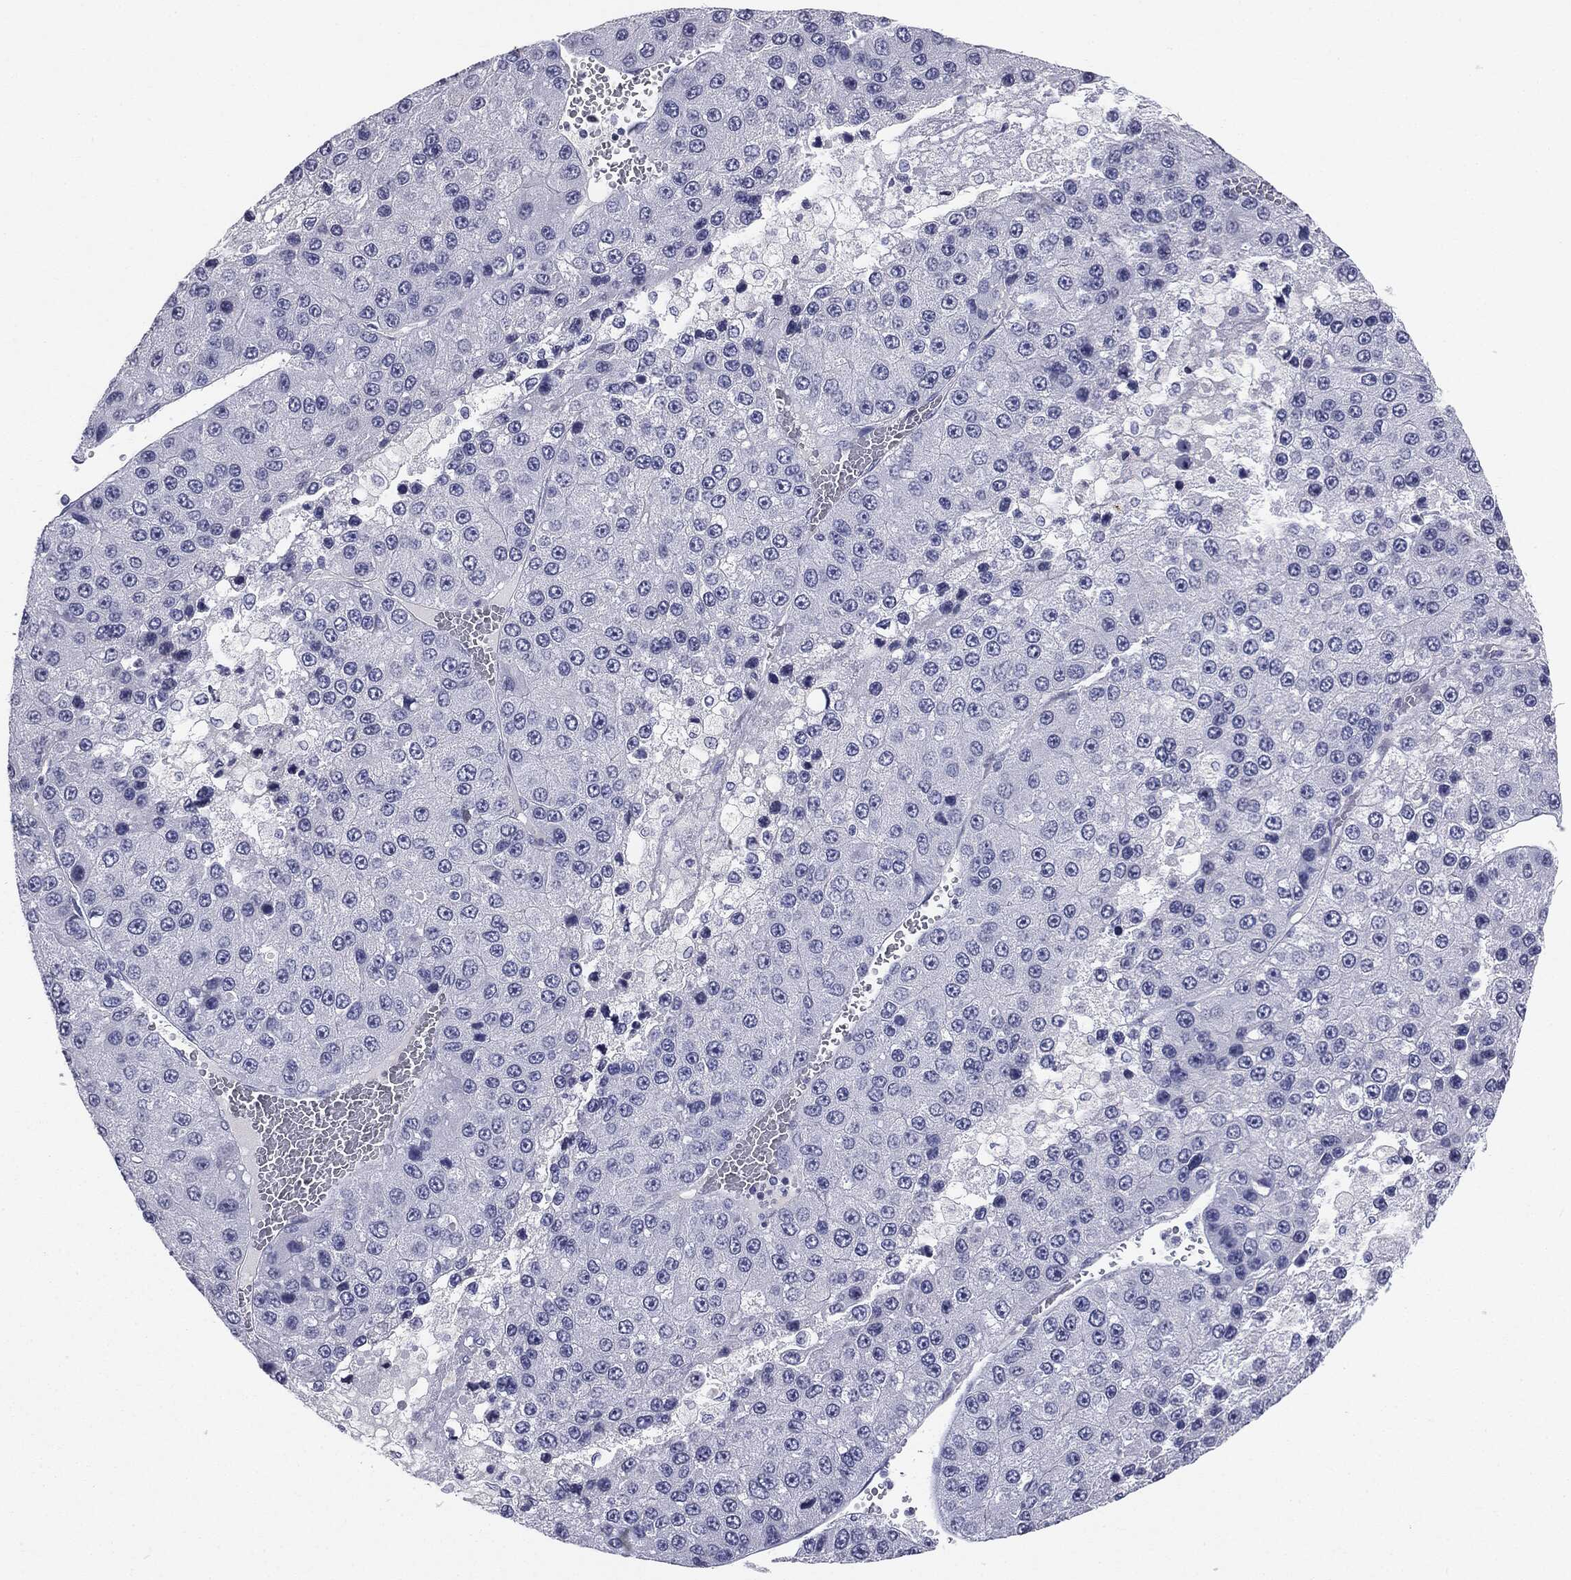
{"staining": {"intensity": "negative", "quantity": "none", "location": "none"}, "tissue": "liver cancer", "cell_type": "Tumor cells", "image_type": "cancer", "snomed": [{"axis": "morphology", "description": "Carcinoma, Hepatocellular, NOS"}, {"axis": "topography", "description": "Liver"}], "caption": "Liver hepatocellular carcinoma was stained to show a protein in brown. There is no significant expression in tumor cells.", "gene": "SERPINB4", "patient": {"sex": "female", "age": 73}}